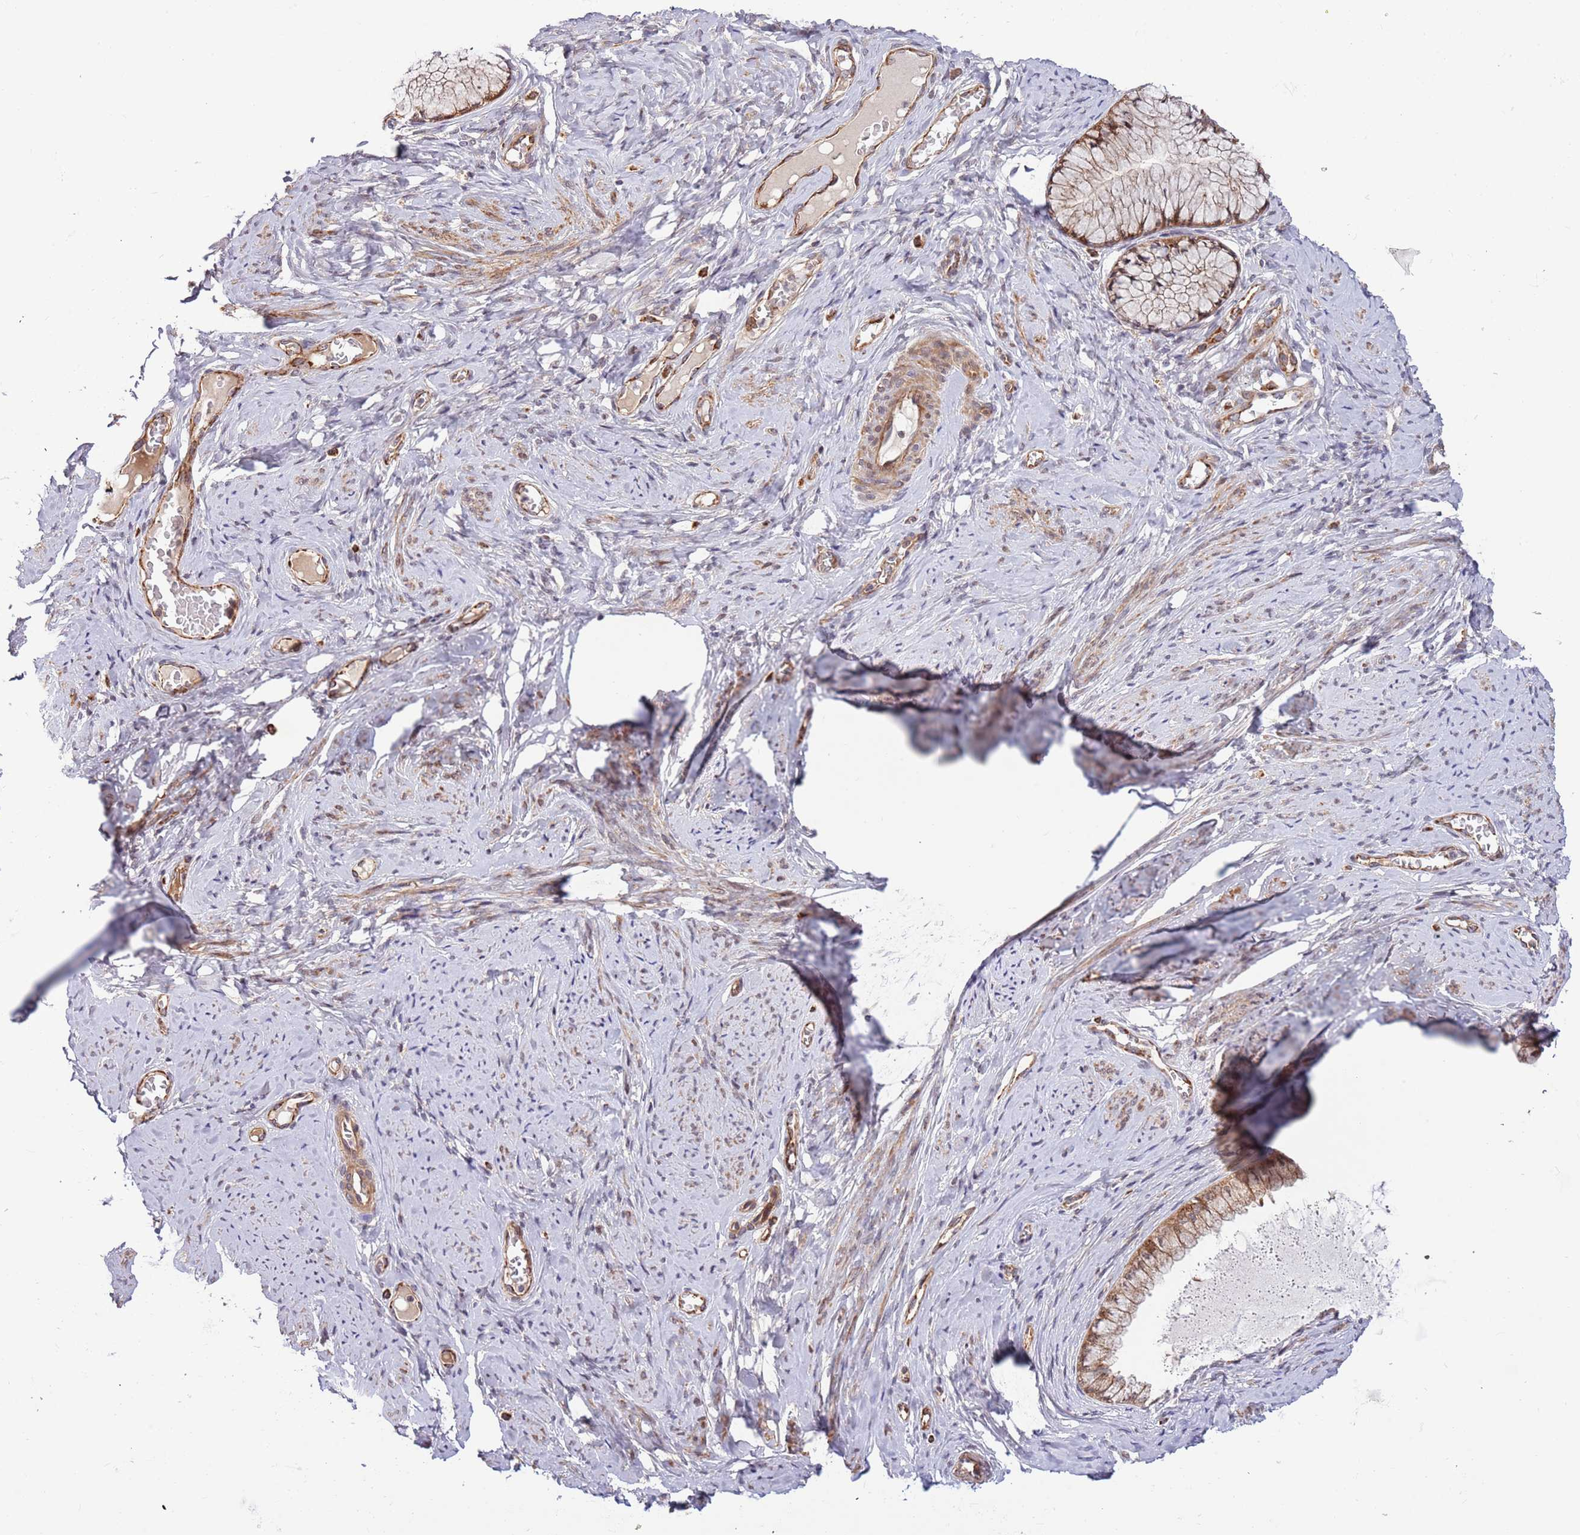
{"staining": {"intensity": "moderate", "quantity": ">75%", "location": "cytoplasmic/membranous"}, "tissue": "cervix", "cell_type": "Glandular cells", "image_type": "normal", "snomed": [{"axis": "morphology", "description": "Normal tissue, NOS"}, {"axis": "topography", "description": "Cervix"}], "caption": "Immunohistochemistry (IHC) (DAB) staining of benign human cervix exhibits moderate cytoplasmic/membranous protein positivity in approximately >75% of glandular cells.", "gene": "HAUS3", "patient": {"sex": "female", "age": 42}}